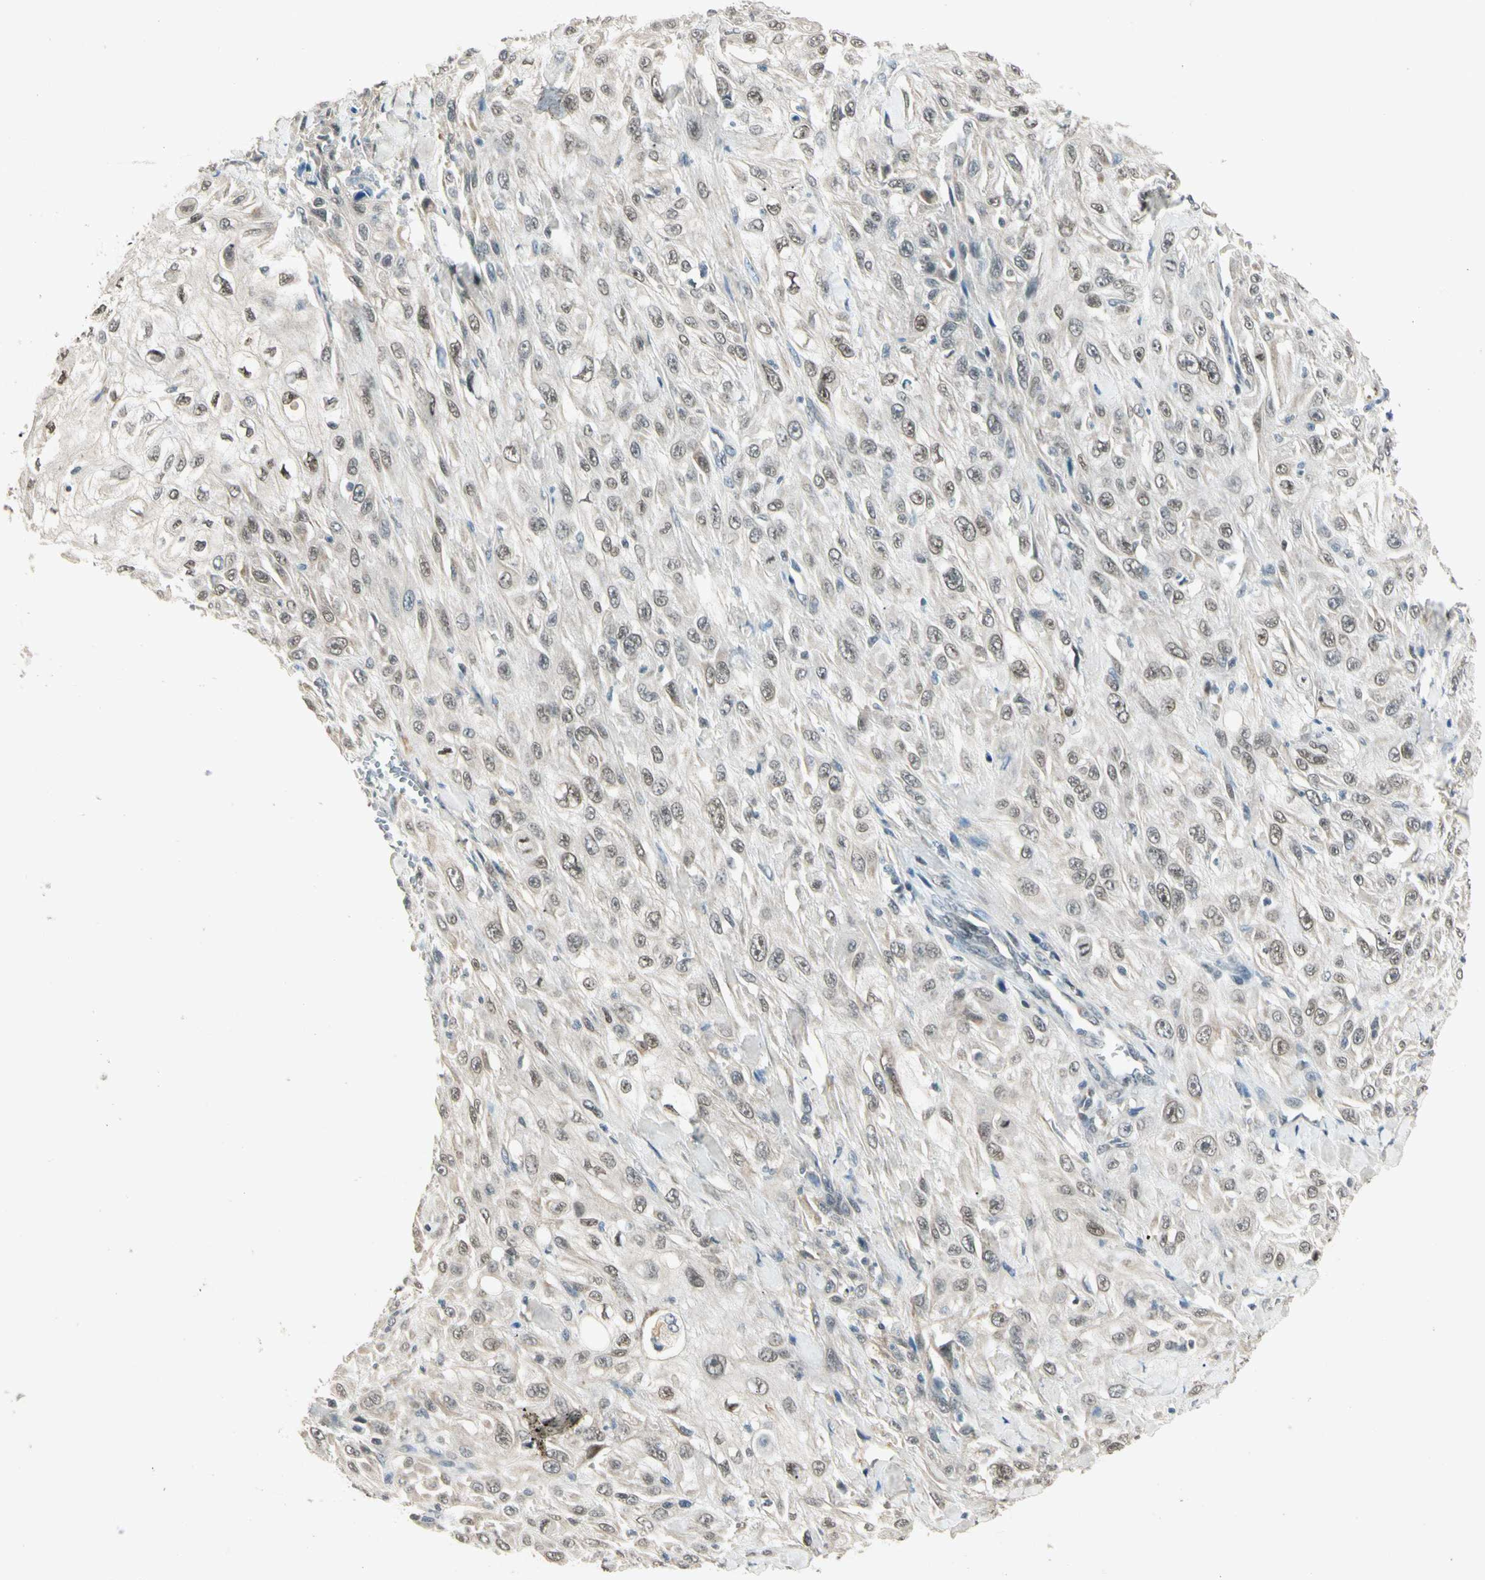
{"staining": {"intensity": "weak", "quantity": ">75%", "location": "cytoplasmic/membranous,nuclear"}, "tissue": "skin cancer", "cell_type": "Tumor cells", "image_type": "cancer", "snomed": [{"axis": "morphology", "description": "Squamous cell carcinoma, NOS"}, {"axis": "morphology", "description": "Squamous cell carcinoma, metastatic, NOS"}, {"axis": "topography", "description": "Skin"}, {"axis": "topography", "description": "Lymph node"}], "caption": "Immunohistochemical staining of human skin metastatic squamous cell carcinoma demonstrates low levels of weak cytoplasmic/membranous and nuclear protein staining in about >75% of tumor cells.", "gene": "ZBTB4", "patient": {"sex": "male", "age": 75}}